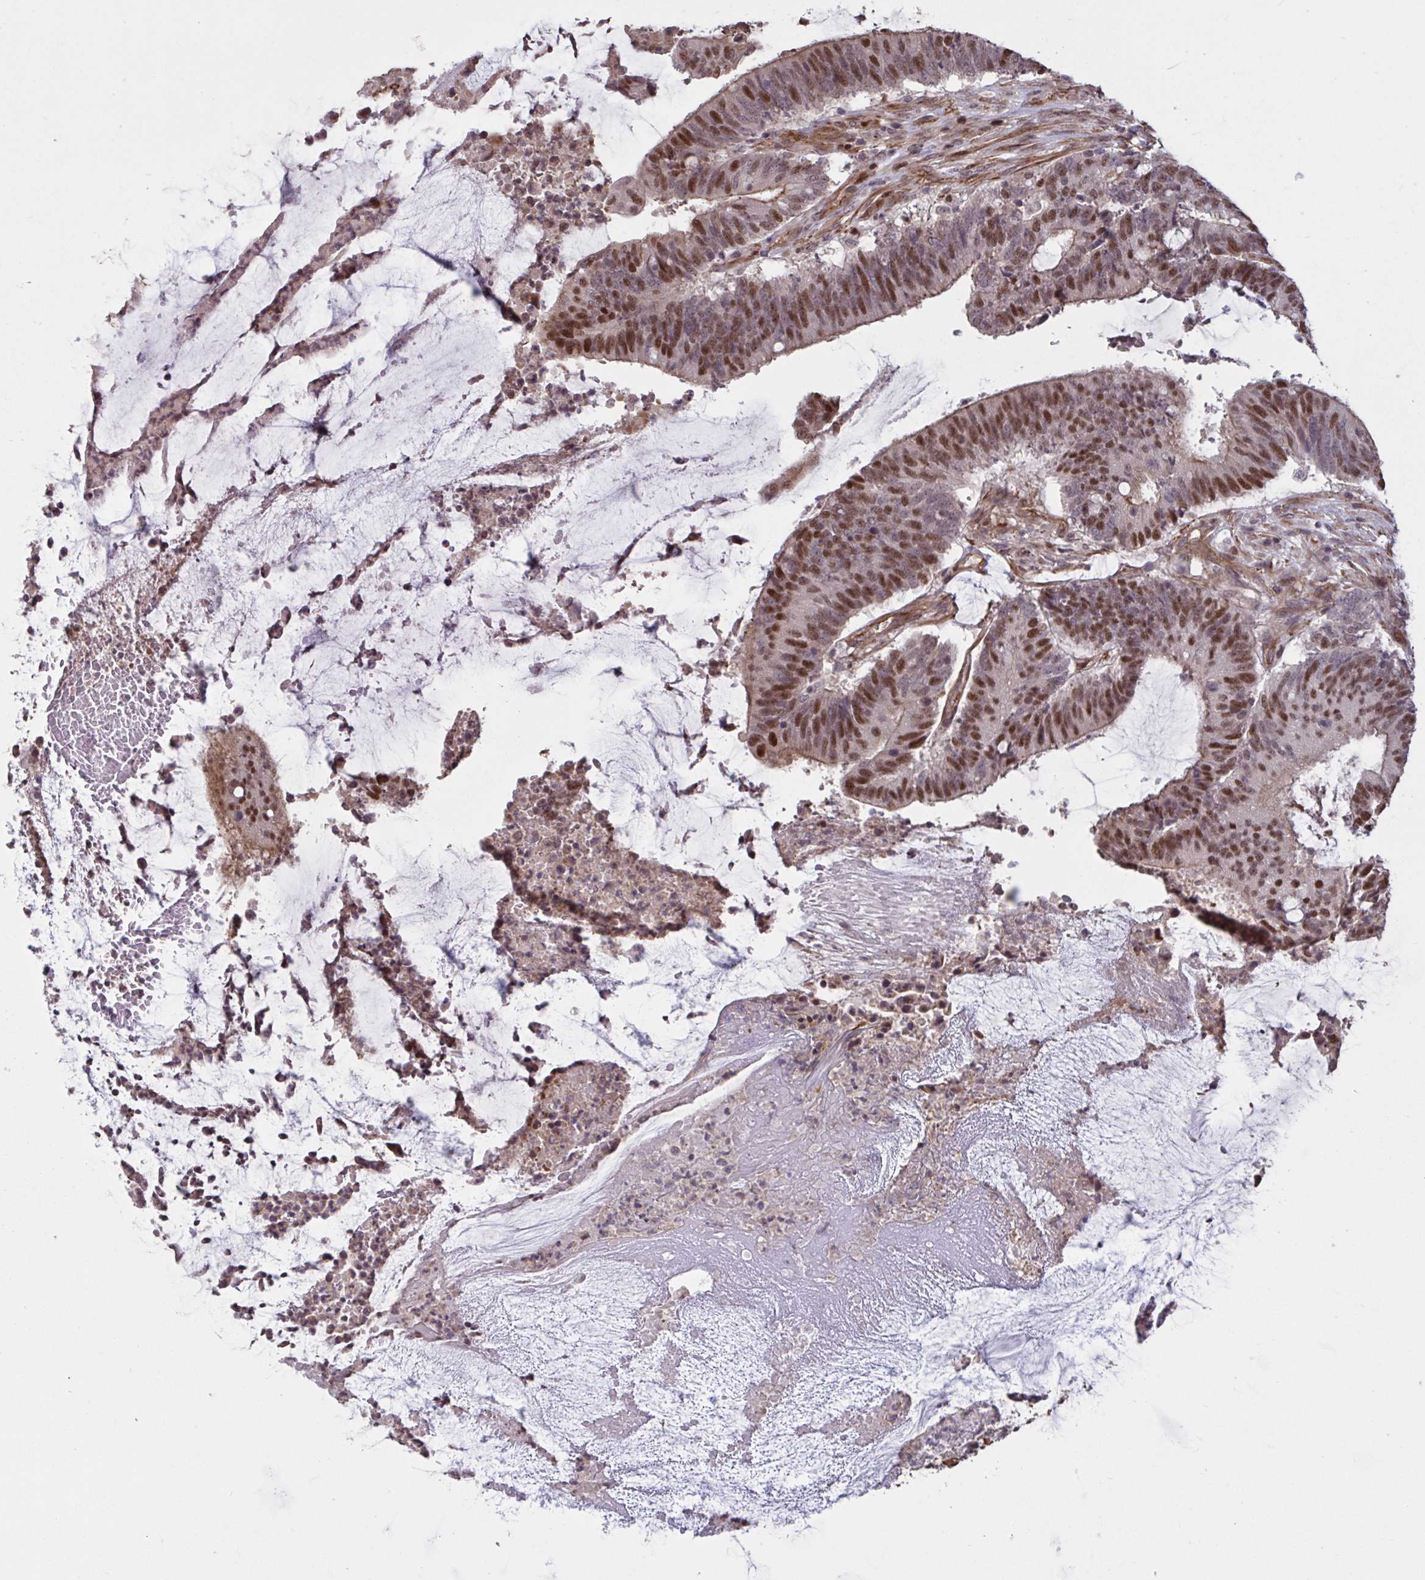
{"staining": {"intensity": "moderate", "quantity": ">75%", "location": "nuclear"}, "tissue": "colorectal cancer", "cell_type": "Tumor cells", "image_type": "cancer", "snomed": [{"axis": "morphology", "description": "Adenocarcinoma, NOS"}, {"axis": "topography", "description": "Colon"}], "caption": "Human adenocarcinoma (colorectal) stained with a brown dye displays moderate nuclear positive staining in about >75% of tumor cells.", "gene": "IPO5", "patient": {"sex": "female", "age": 43}}